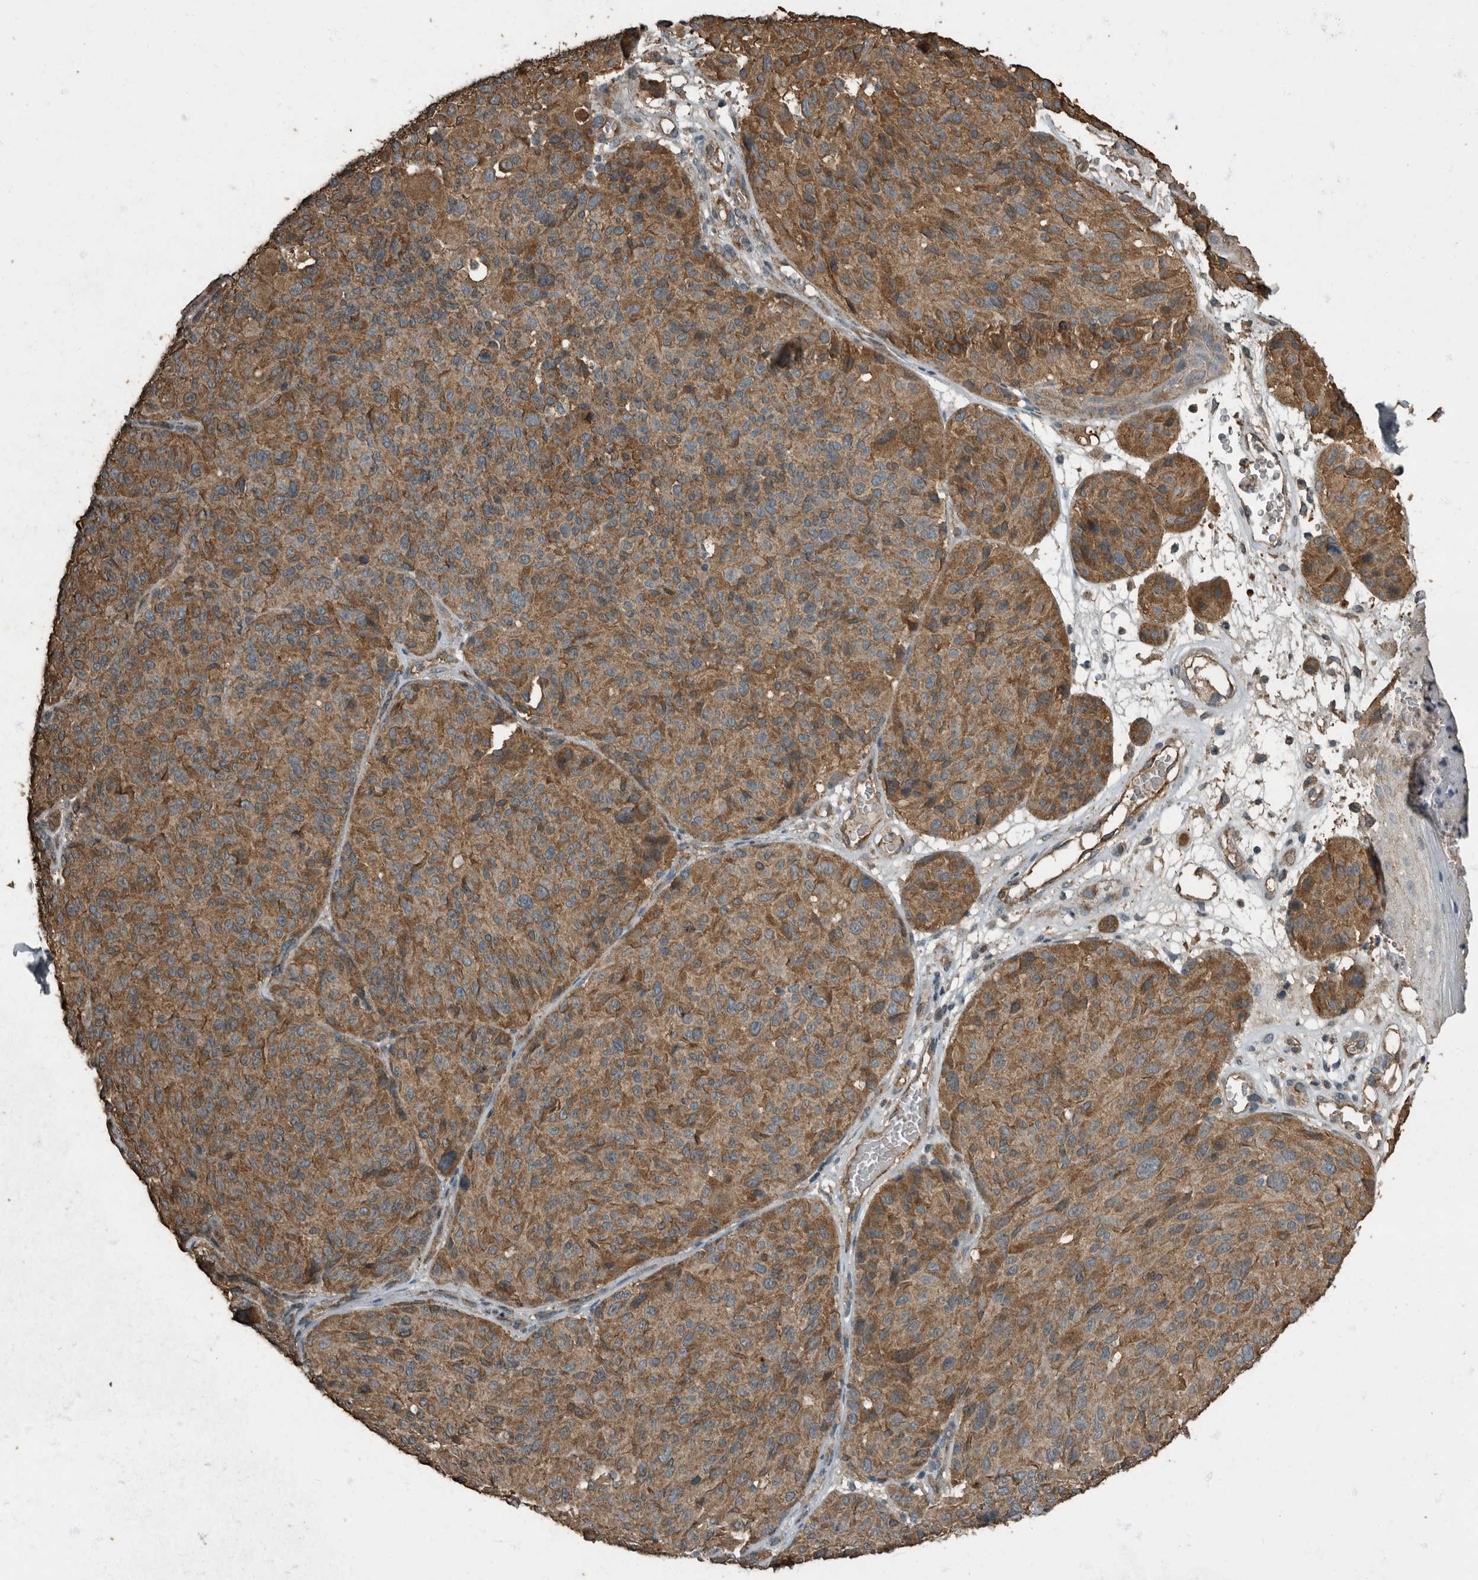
{"staining": {"intensity": "moderate", "quantity": ">75%", "location": "cytoplasmic/membranous"}, "tissue": "melanoma", "cell_type": "Tumor cells", "image_type": "cancer", "snomed": [{"axis": "morphology", "description": "Malignant melanoma, NOS"}, {"axis": "topography", "description": "Skin"}], "caption": "Moderate cytoplasmic/membranous expression is seen in approximately >75% of tumor cells in melanoma.", "gene": "IL15RA", "patient": {"sex": "male", "age": 83}}